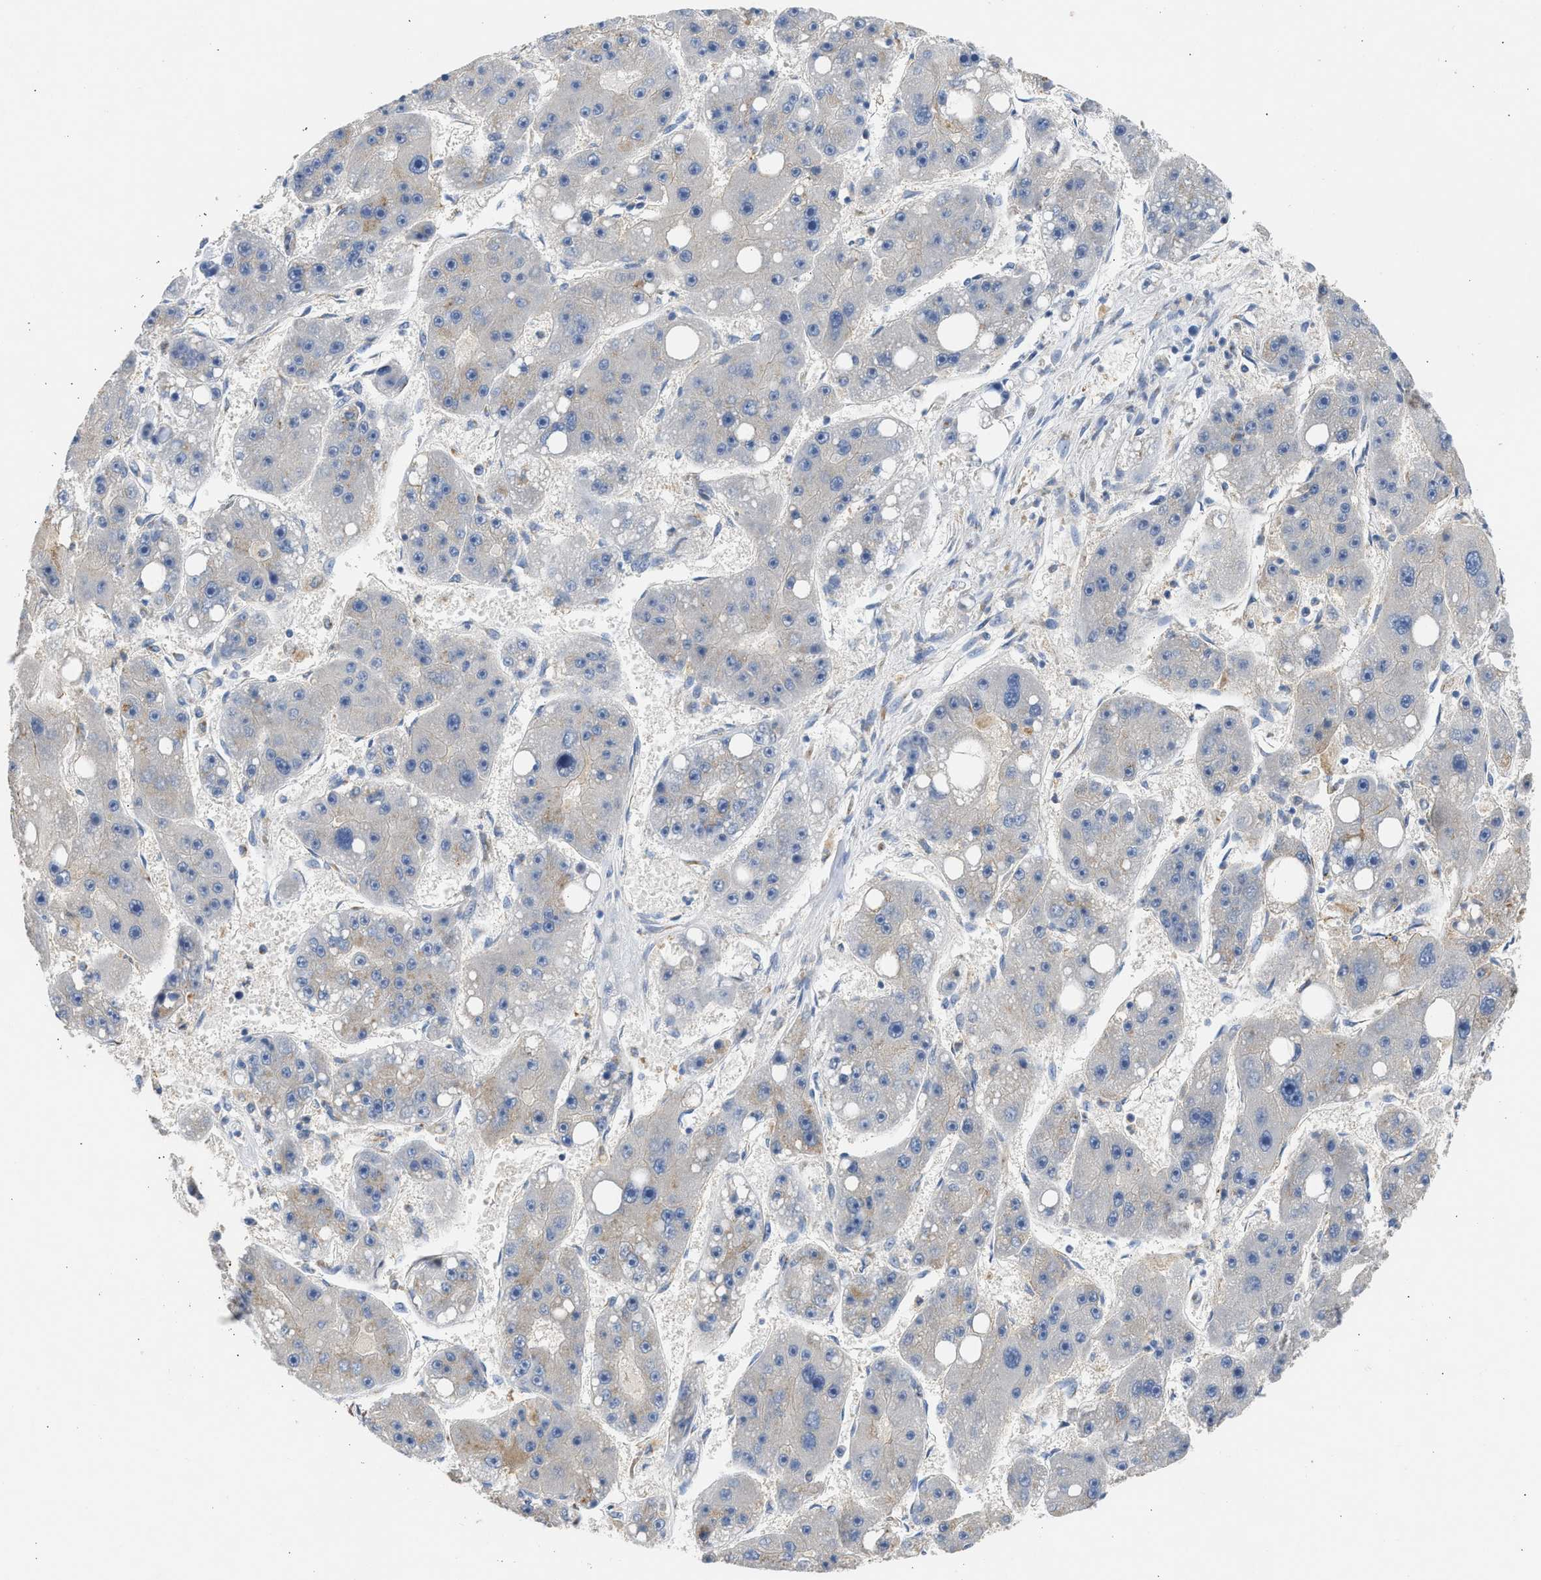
{"staining": {"intensity": "negative", "quantity": "none", "location": "none"}, "tissue": "liver cancer", "cell_type": "Tumor cells", "image_type": "cancer", "snomed": [{"axis": "morphology", "description": "Carcinoma, Hepatocellular, NOS"}, {"axis": "topography", "description": "Liver"}], "caption": "A high-resolution photomicrograph shows immunohistochemistry staining of liver cancer, which displays no significant positivity in tumor cells.", "gene": "IPO8", "patient": {"sex": "female", "age": 61}}